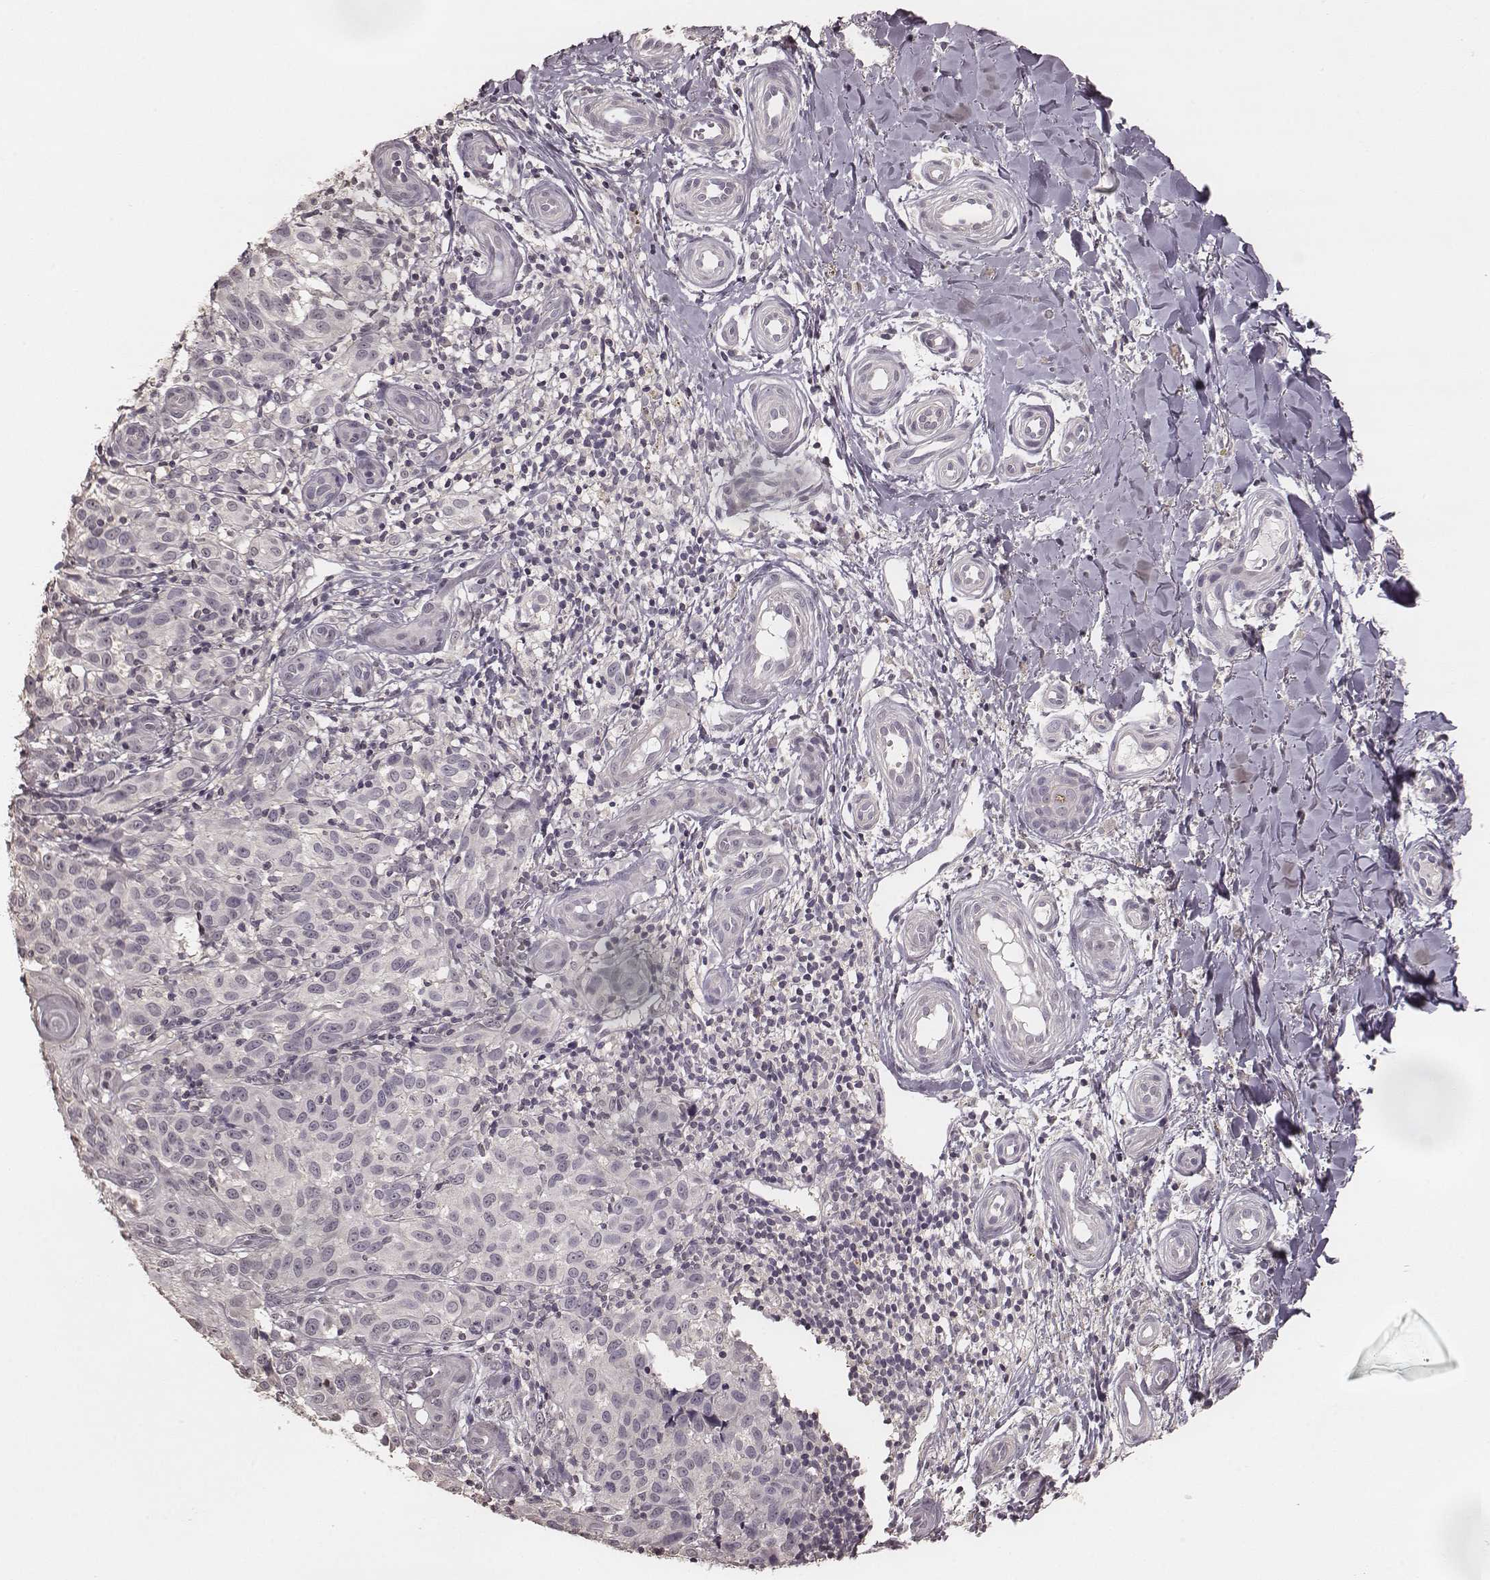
{"staining": {"intensity": "negative", "quantity": "none", "location": "none"}, "tissue": "melanoma", "cell_type": "Tumor cells", "image_type": "cancer", "snomed": [{"axis": "morphology", "description": "Malignant melanoma, NOS"}, {"axis": "topography", "description": "Skin"}], "caption": "This image is of malignant melanoma stained with immunohistochemistry (IHC) to label a protein in brown with the nuclei are counter-stained blue. There is no staining in tumor cells.", "gene": "LY6K", "patient": {"sex": "female", "age": 53}}